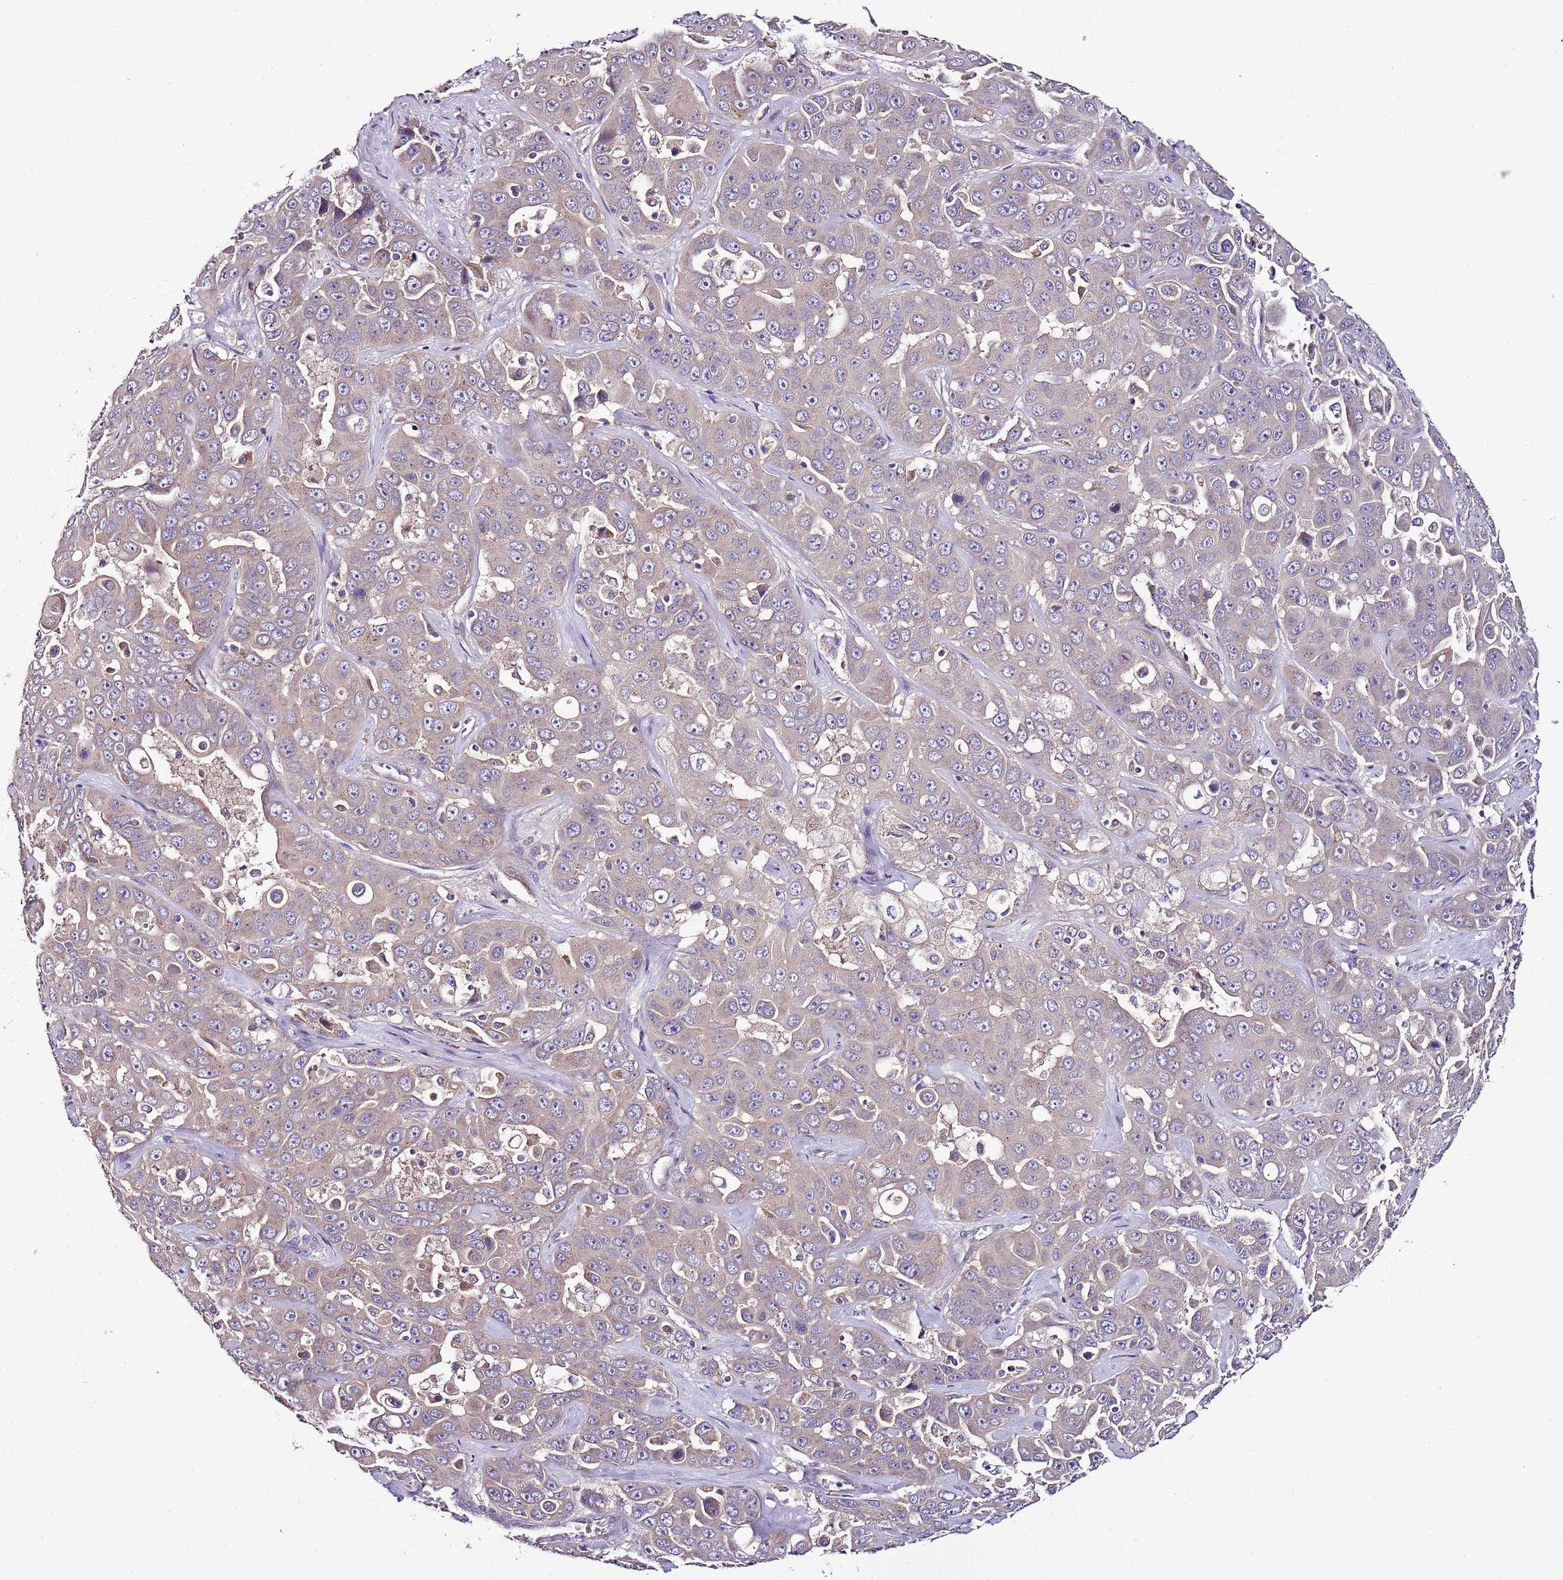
{"staining": {"intensity": "weak", "quantity": "<25%", "location": "cytoplasmic/membranous"}, "tissue": "liver cancer", "cell_type": "Tumor cells", "image_type": "cancer", "snomed": [{"axis": "morphology", "description": "Cholangiocarcinoma"}, {"axis": "topography", "description": "Liver"}], "caption": "The micrograph displays no staining of tumor cells in cholangiocarcinoma (liver).", "gene": "FAM20A", "patient": {"sex": "female", "age": 52}}